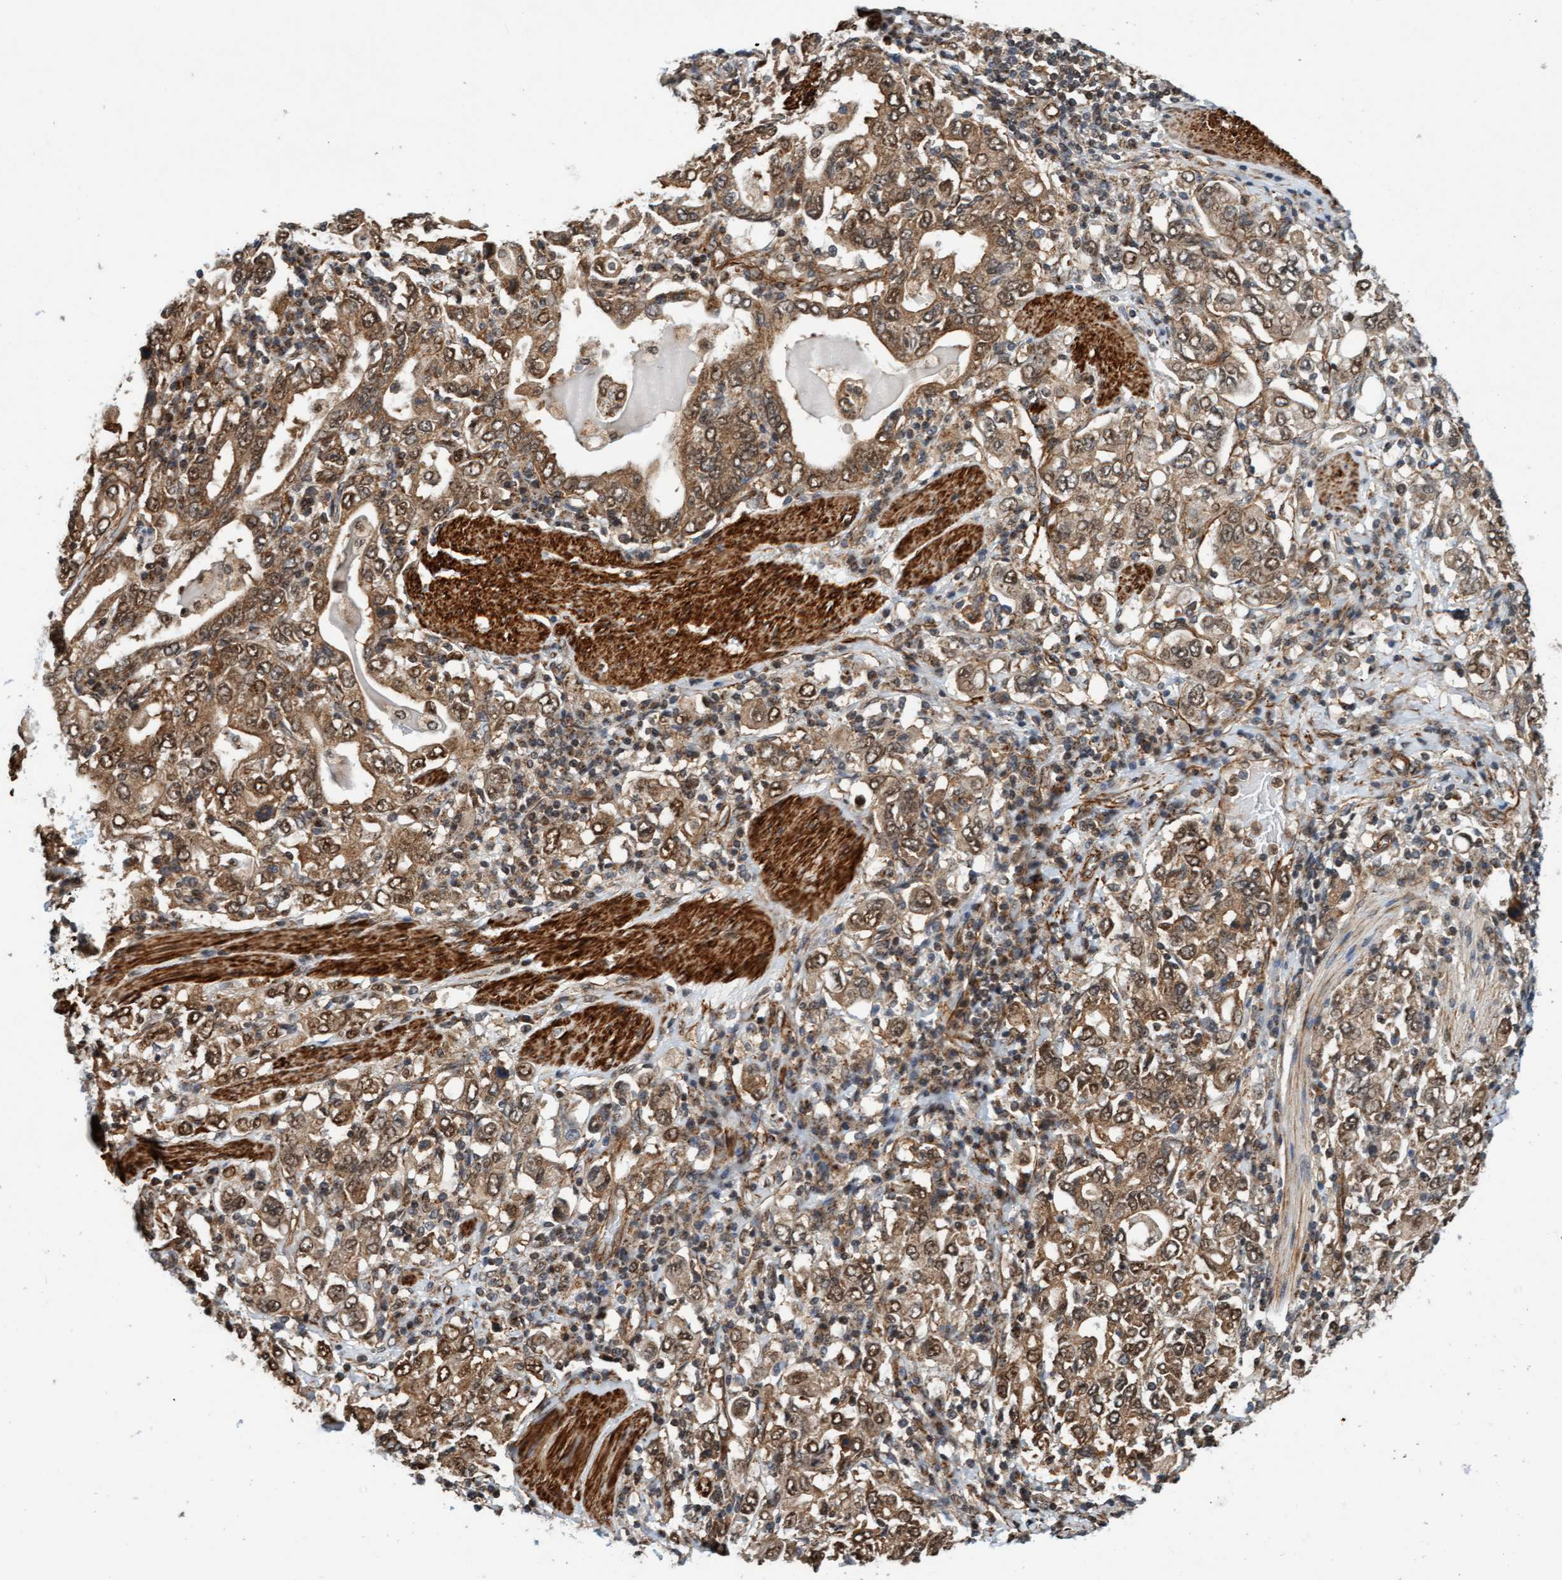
{"staining": {"intensity": "moderate", "quantity": ">75%", "location": "cytoplasmic/membranous,nuclear"}, "tissue": "stomach cancer", "cell_type": "Tumor cells", "image_type": "cancer", "snomed": [{"axis": "morphology", "description": "Adenocarcinoma, NOS"}, {"axis": "topography", "description": "Stomach, upper"}], "caption": "Immunohistochemistry micrograph of stomach adenocarcinoma stained for a protein (brown), which displays medium levels of moderate cytoplasmic/membranous and nuclear expression in about >75% of tumor cells.", "gene": "STXBP4", "patient": {"sex": "male", "age": 62}}